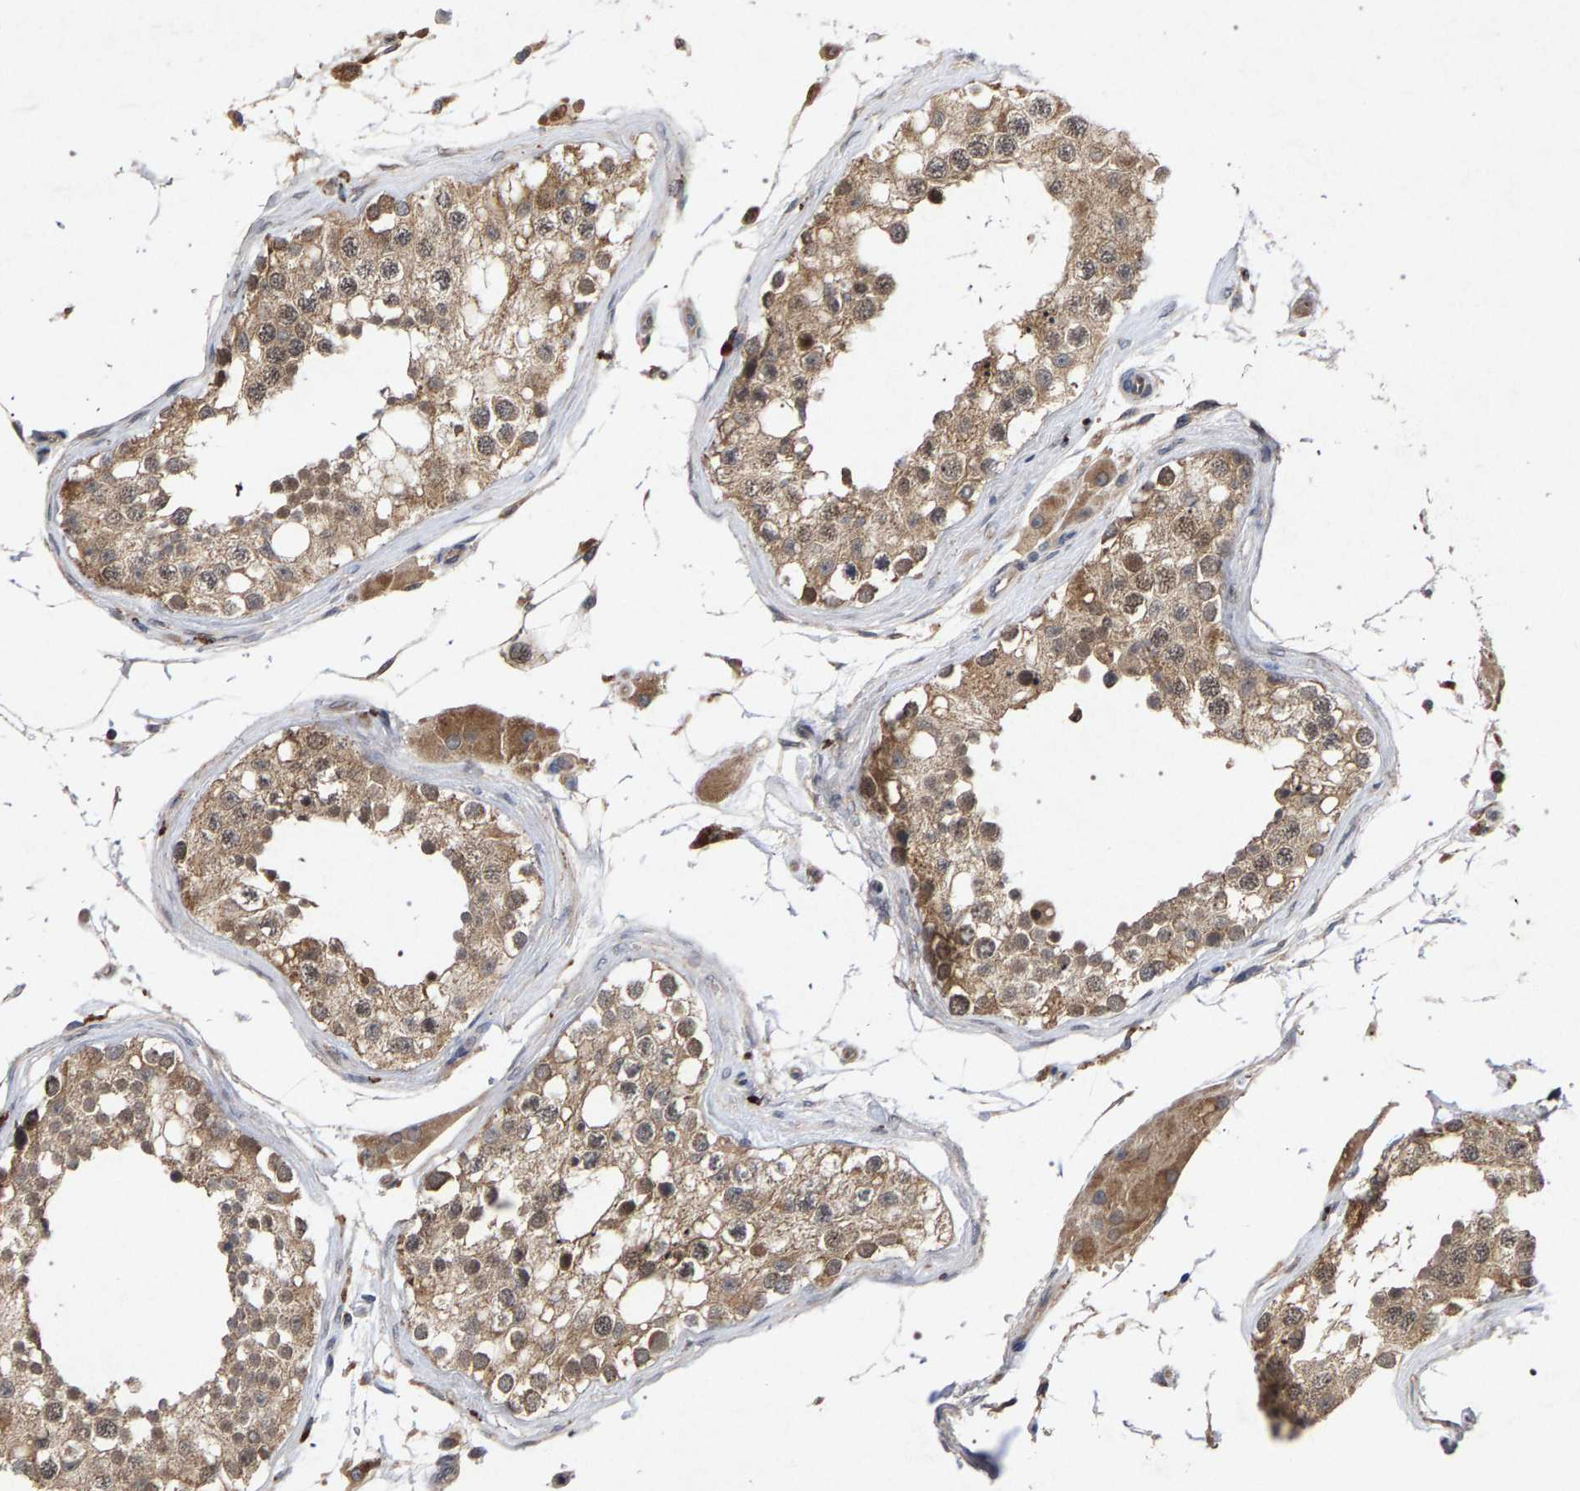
{"staining": {"intensity": "moderate", "quantity": ">75%", "location": "cytoplasmic/membranous"}, "tissue": "testis", "cell_type": "Cells in seminiferous ducts", "image_type": "normal", "snomed": [{"axis": "morphology", "description": "Normal tissue, NOS"}, {"axis": "topography", "description": "Testis"}], "caption": "High-magnification brightfield microscopy of benign testis stained with DAB (3,3'-diaminobenzidine) (brown) and counterstained with hematoxylin (blue). cells in seminiferous ducts exhibit moderate cytoplasmic/membranous positivity is seen in about>75% of cells.", "gene": "SLC4A4", "patient": {"sex": "male", "age": 68}}